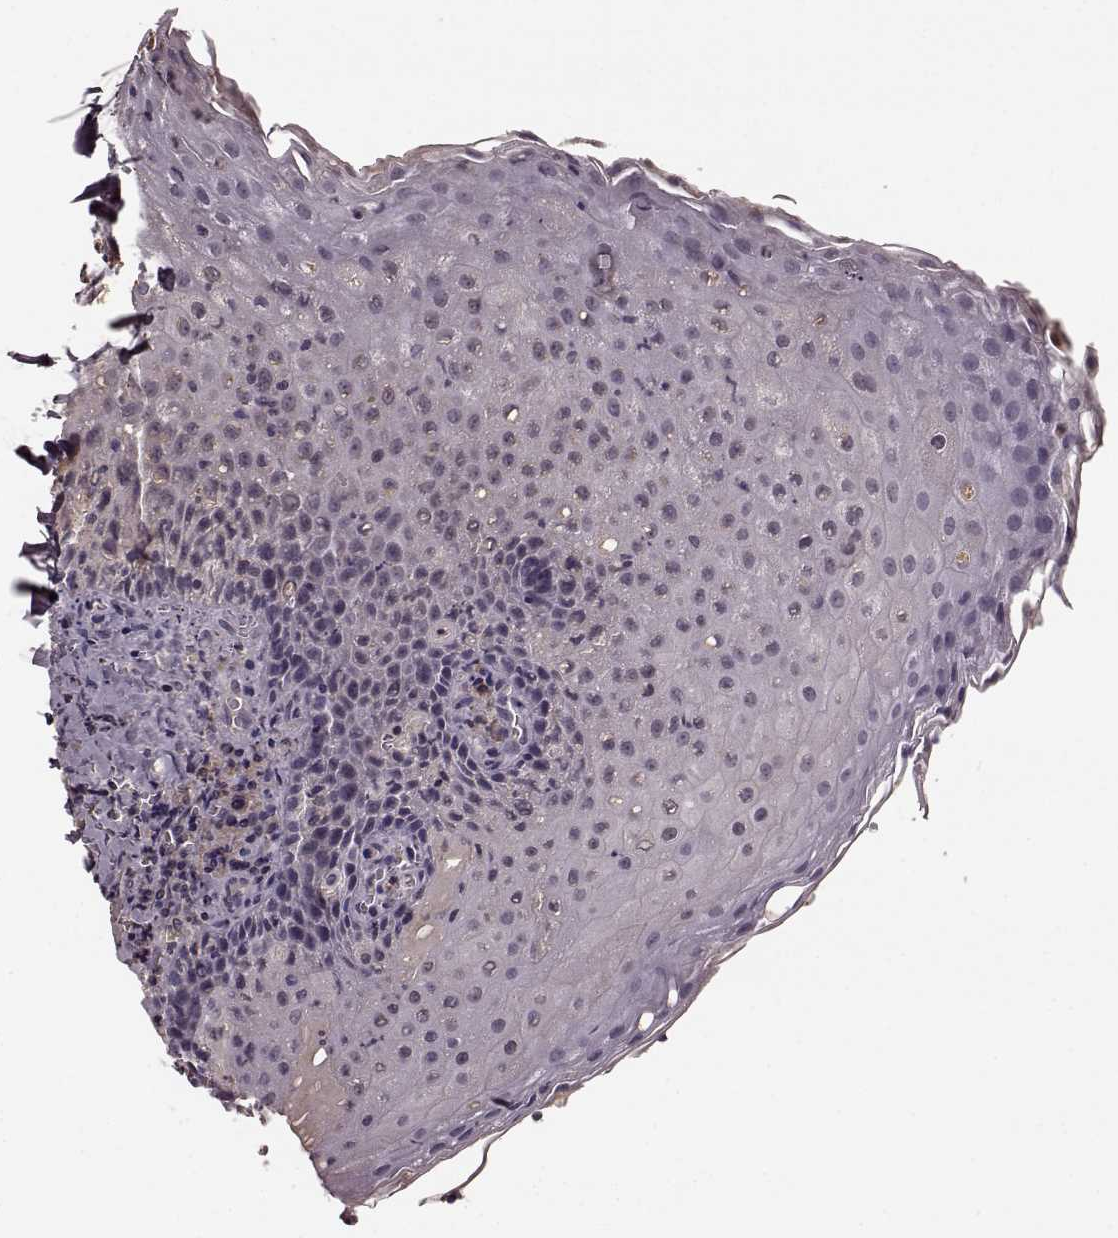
{"staining": {"intensity": "weak", "quantity": "<25%", "location": "cytoplasmic/membranous"}, "tissue": "tonsil", "cell_type": "Germinal center cells", "image_type": "normal", "snomed": [{"axis": "morphology", "description": "Normal tissue, NOS"}, {"axis": "morphology", "description": "Inflammation, NOS"}, {"axis": "topography", "description": "Tonsil"}], "caption": "An immunohistochemistry image of benign tonsil is shown. There is no staining in germinal center cells of tonsil. (Stains: DAB immunohistochemistry (IHC) with hematoxylin counter stain, Microscopy: brightfield microscopy at high magnification).", "gene": "NRL", "patient": {"sex": "female", "age": 31}}